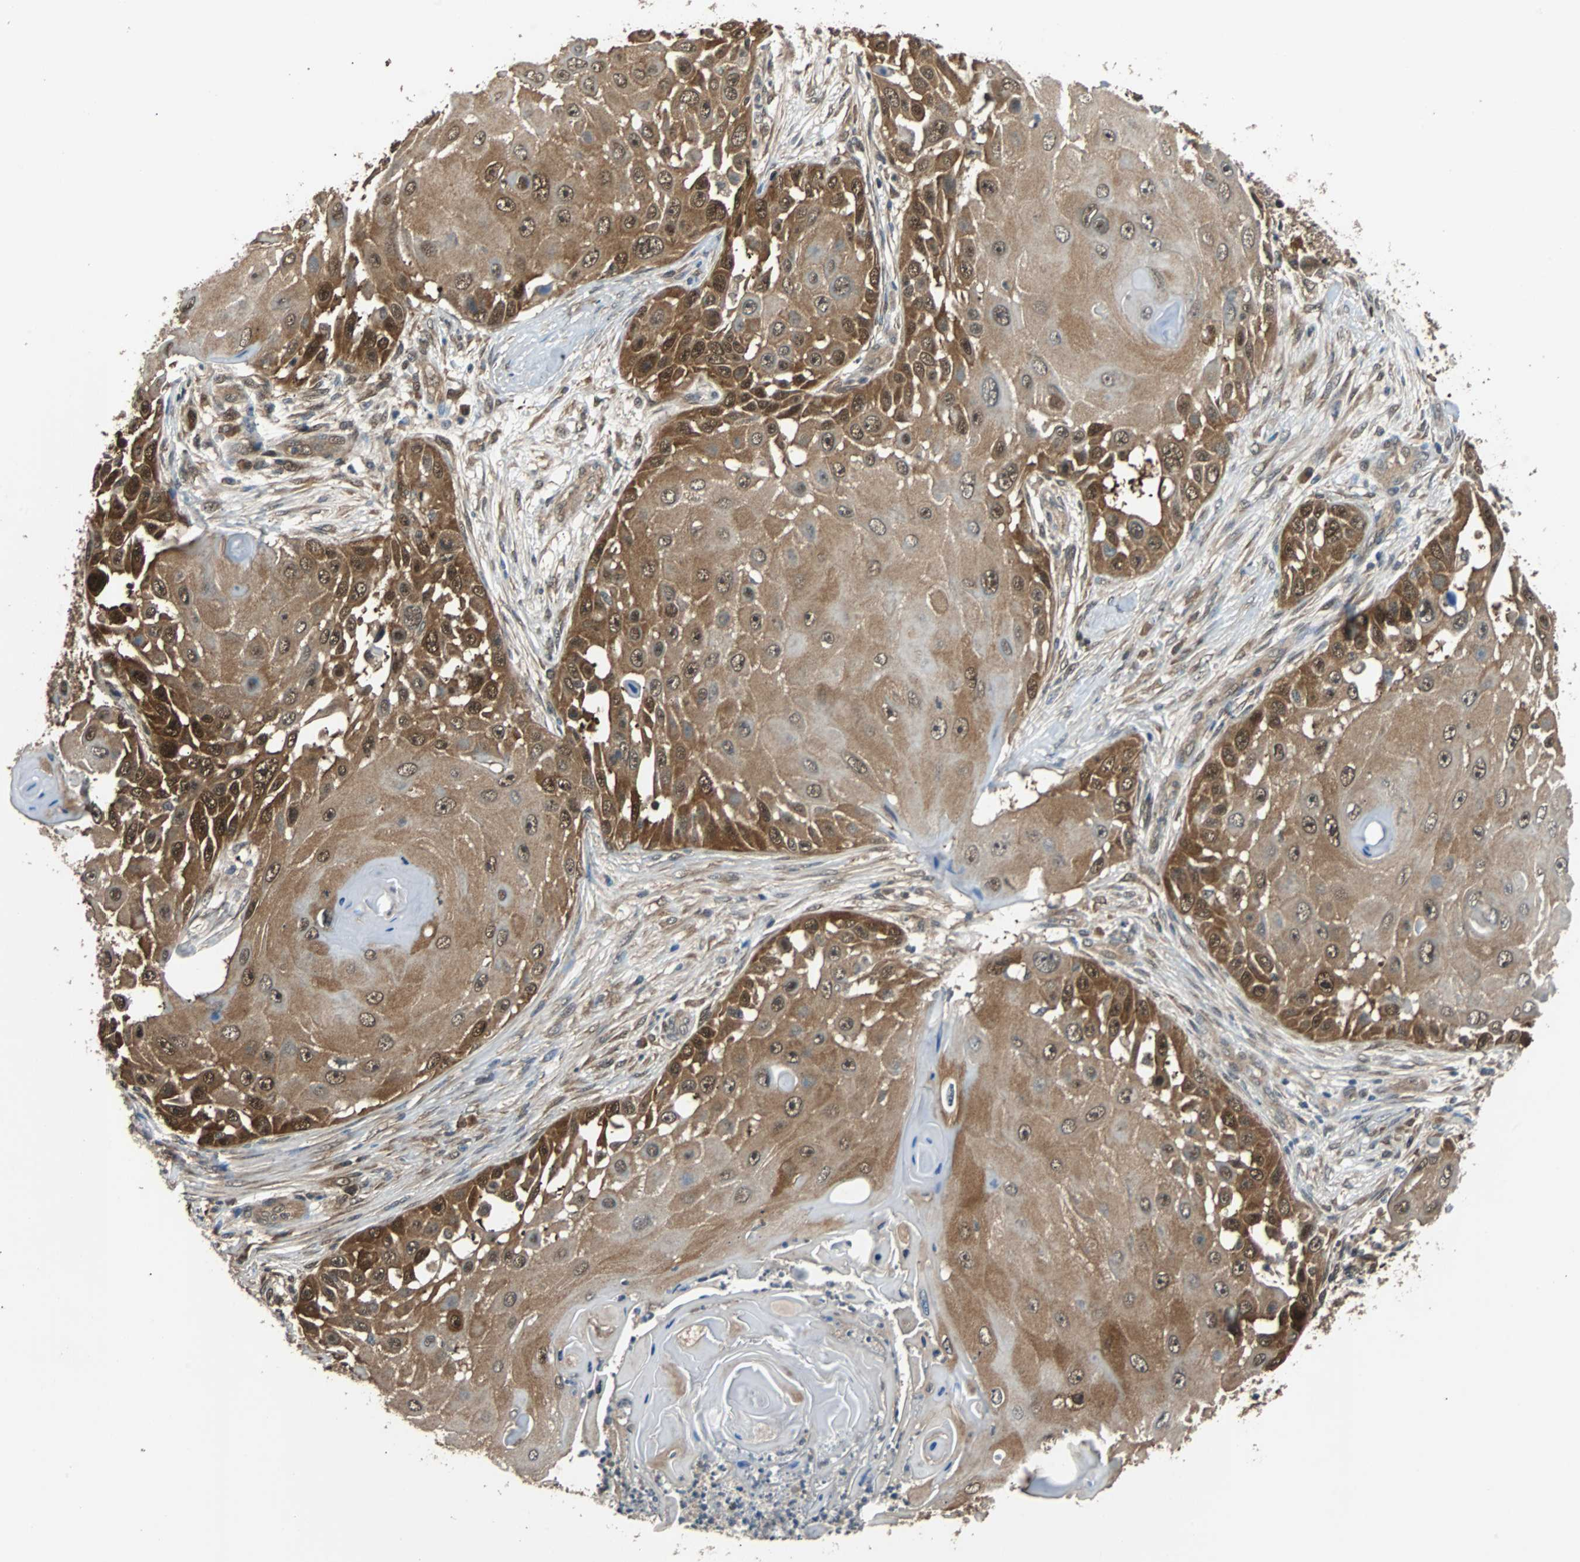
{"staining": {"intensity": "strong", "quantity": "25%-75%", "location": "cytoplasmic/membranous,nuclear"}, "tissue": "skin cancer", "cell_type": "Tumor cells", "image_type": "cancer", "snomed": [{"axis": "morphology", "description": "Squamous cell carcinoma, NOS"}, {"axis": "topography", "description": "Skin"}], "caption": "IHC micrograph of neoplastic tissue: human skin squamous cell carcinoma stained using immunohistochemistry (IHC) demonstrates high levels of strong protein expression localized specifically in the cytoplasmic/membranous and nuclear of tumor cells, appearing as a cytoplasmic/membranous and nuclear brown color.", "gene": "PRDX6", "patient": {"sex": "female", "age": 44}}